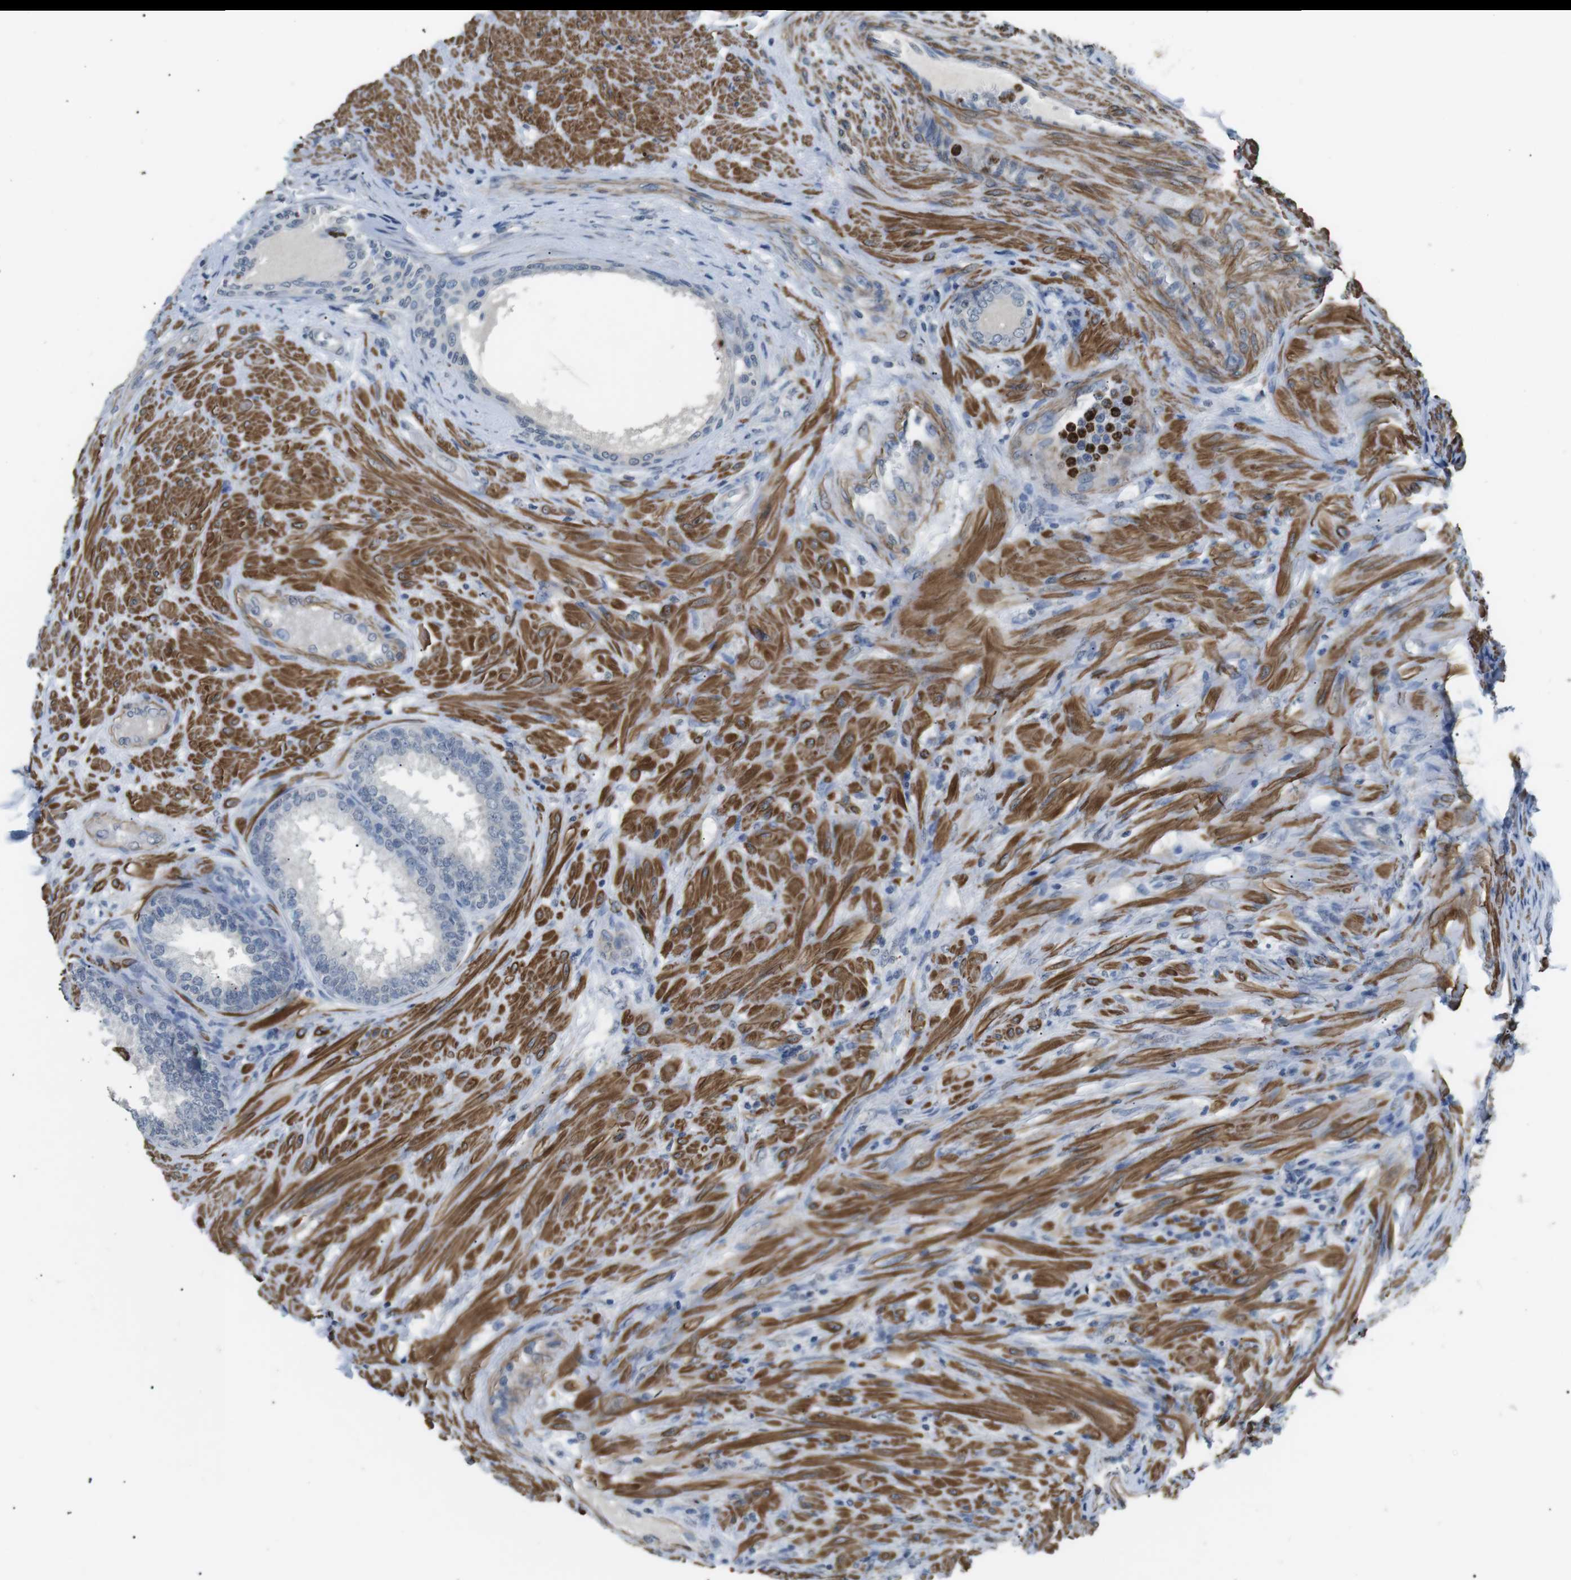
{"staining": {"intensity": "negative", "quantity": "none", "location": "none"}, "tissue": "prostate", "cell_type": "Glandular cells", "image_type": "normal", "snomed": [{"axis": "morphology", "description": "Normal tissue, NOS"}, {"axis": "topography", "description": "Prostate"}], "caption": "Immunohistochemistry micrograph of benign human prostate stained for a protein (brown), which shows no expression in glandular cells. The staining was performed using DAB (3,3'-diaminobenzidine) to visualize the protein expression in brown, while the nuclei were stained in blue with hematoxylin (Magnification: 20x).", "gene": "GZMM", "patient": {"sex": "male", "age": 76}}